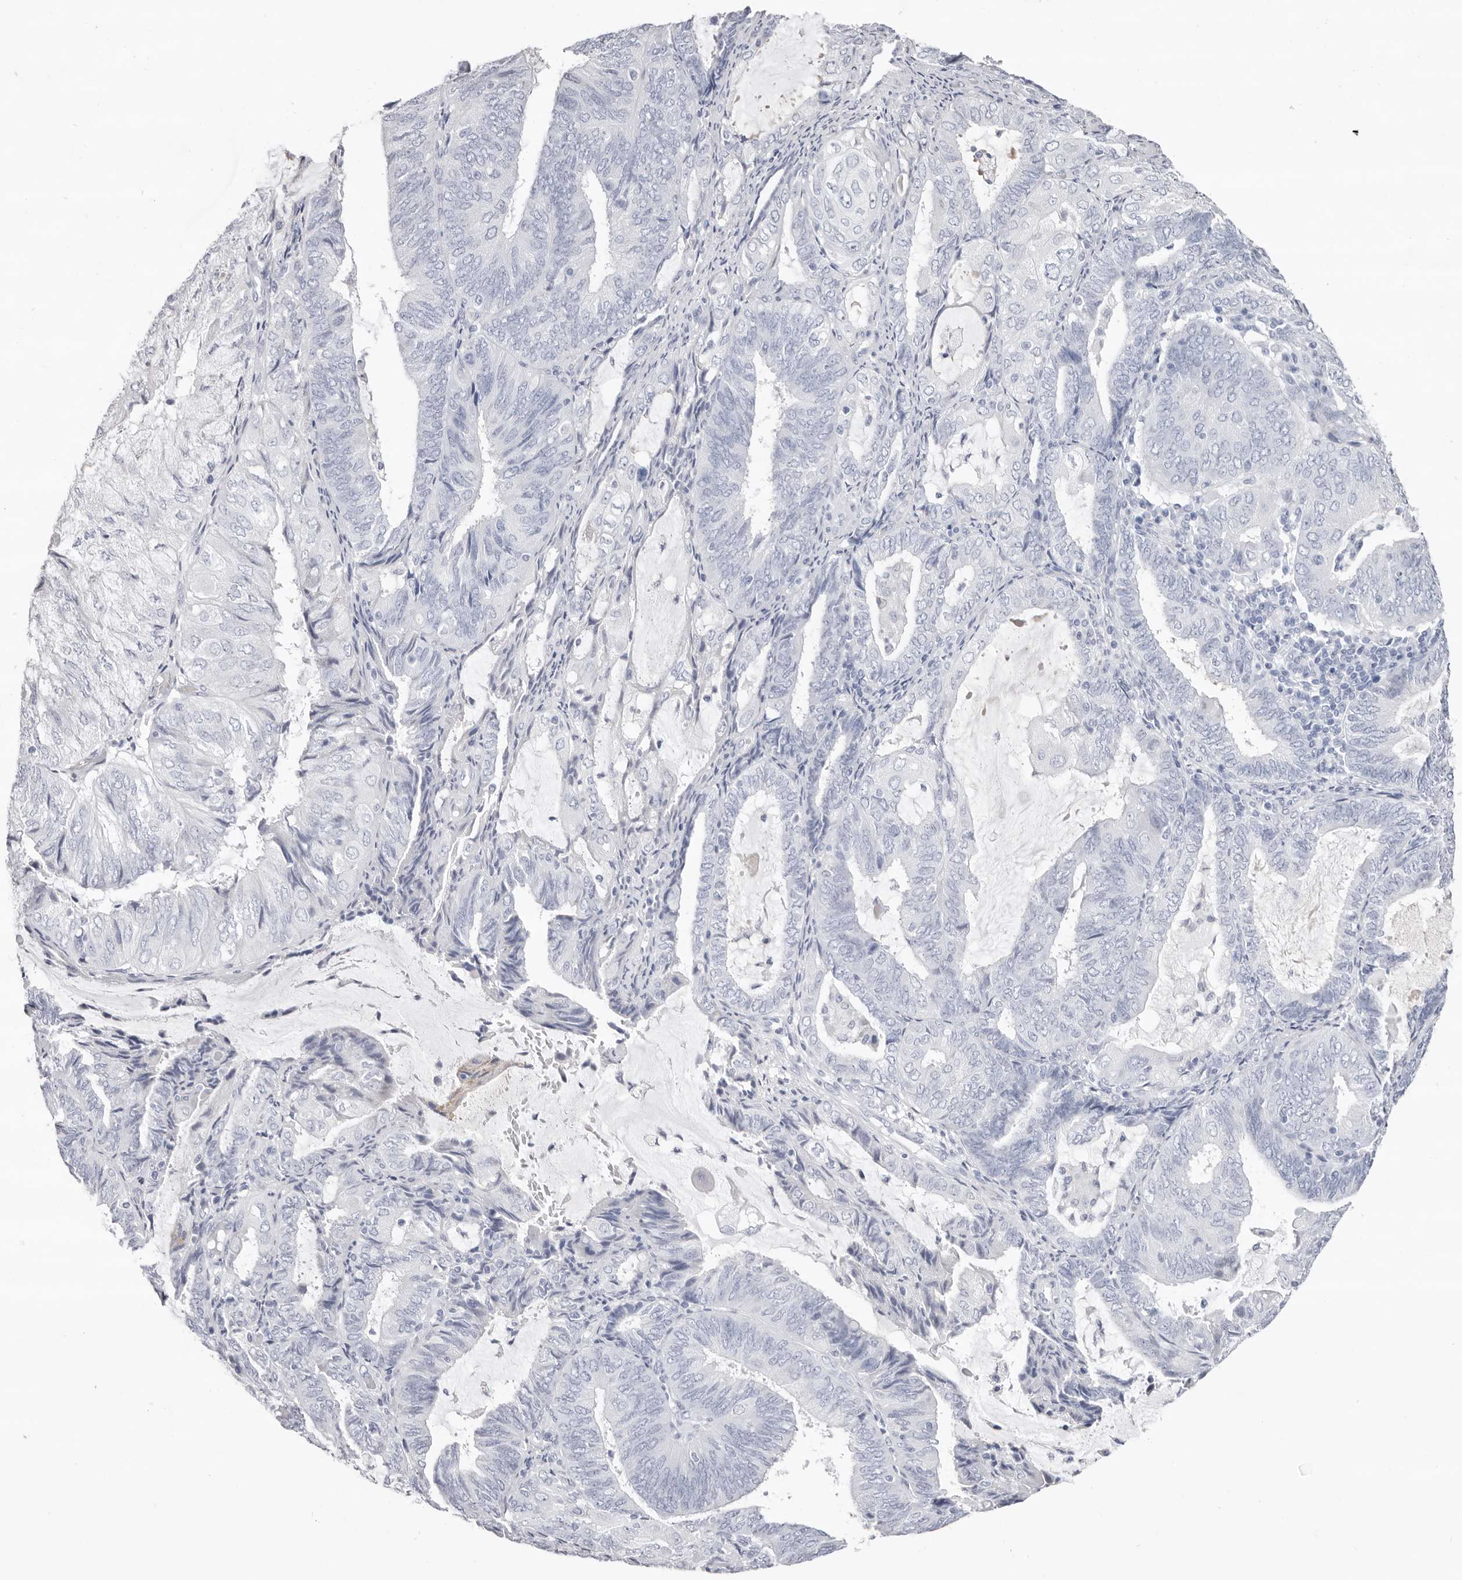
{"staining": {"intensity": "negative", "quantity": "none", "location": "none"}, "tissue": "endometrial cancer", "cell_type": "Tumor cells", "image_type": "cancer", "snomed": [{"axis": "morphology", "description": "Adenocarcinoma, NOS"}, {"axis": "topography", "description": "Endometrium"}], "caption": "This is an immunohistochemistry histopathology image of adenocarcinoma (endometrial). There is no expression in tumor cells.", "gene": "LPO", "patient": {"sex": "female", "age": 81}}